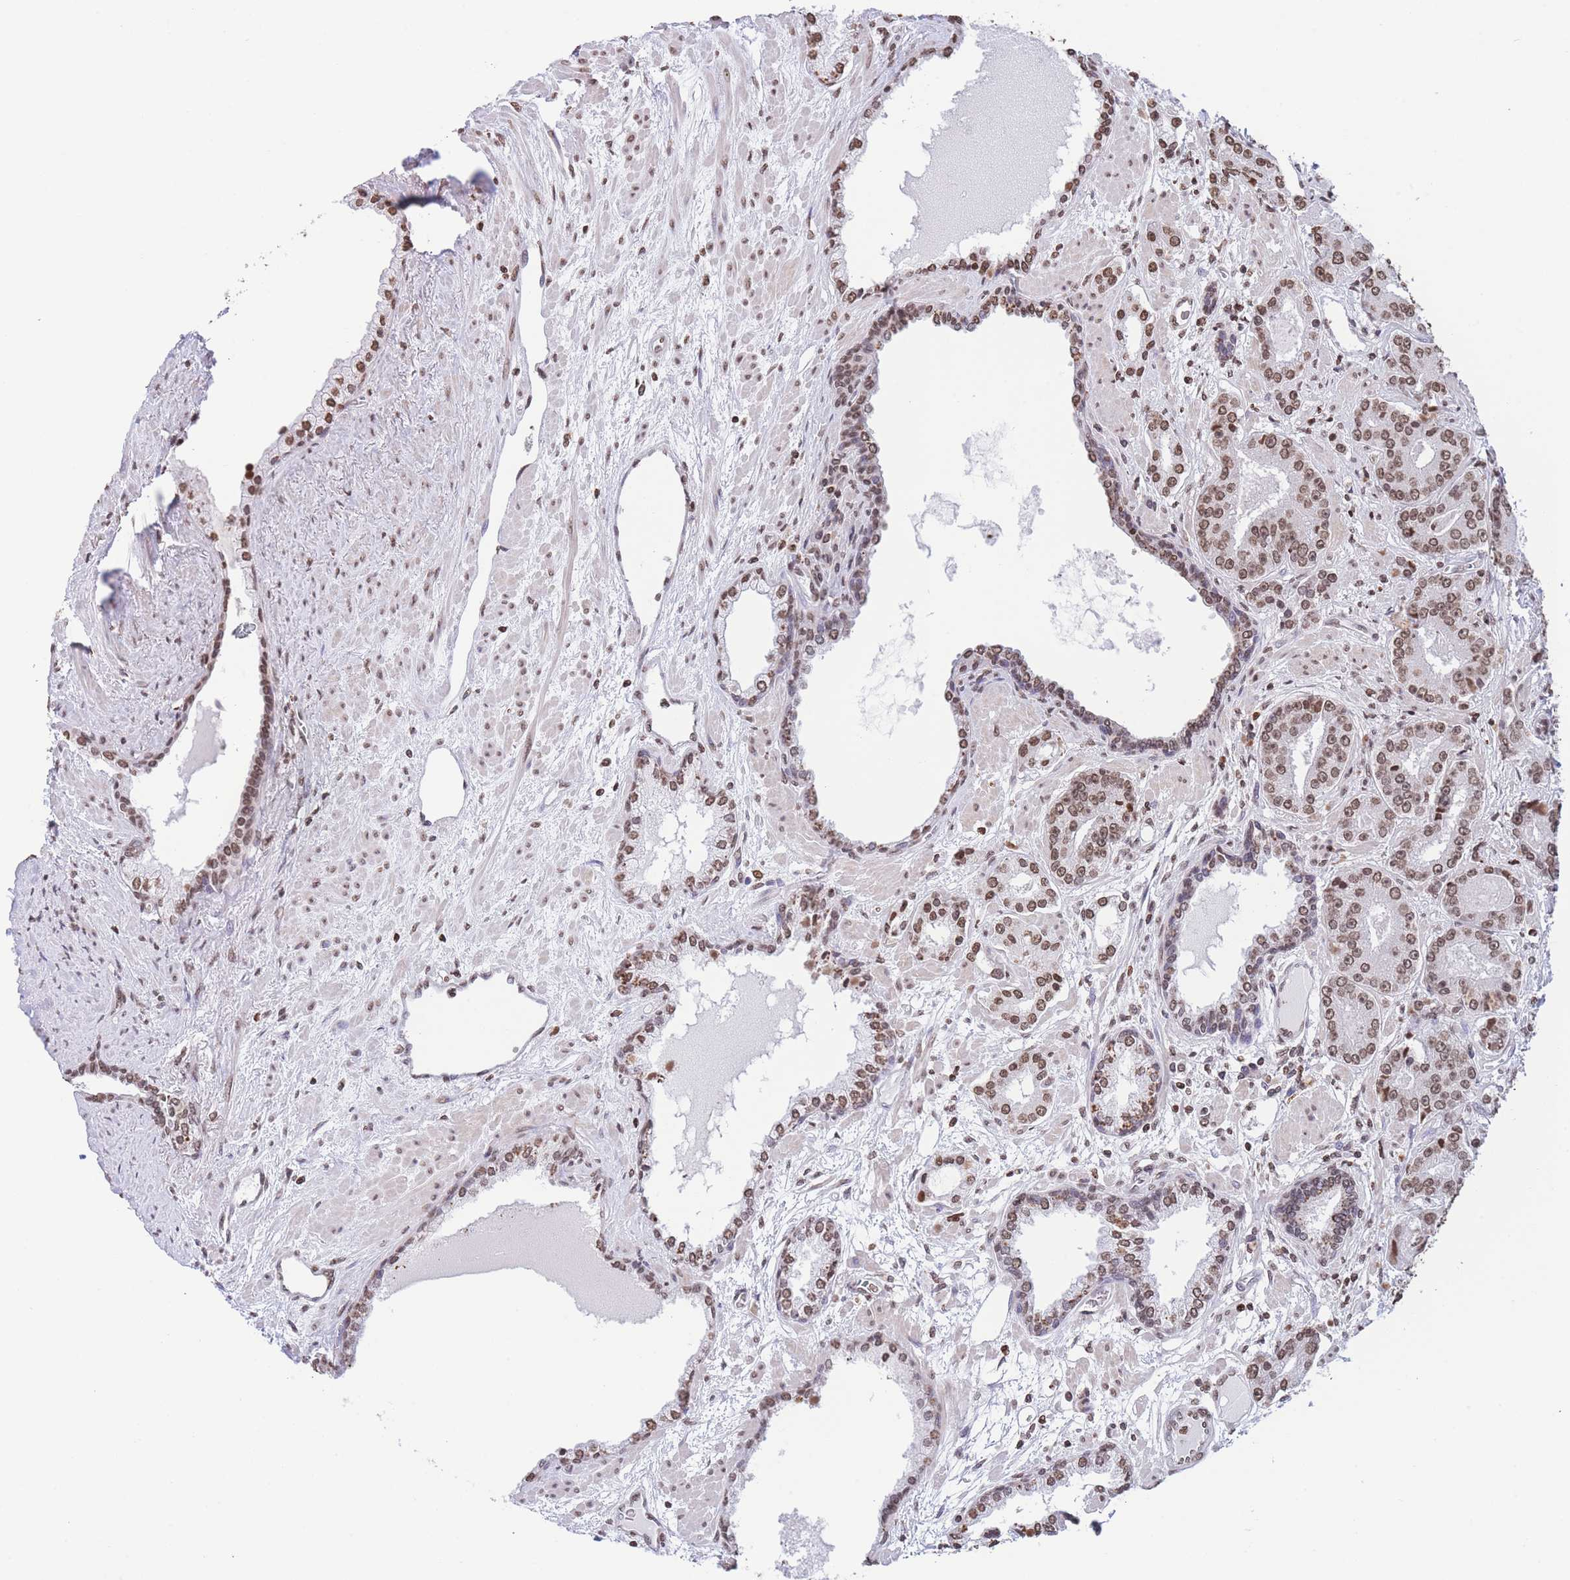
{"staining": {"intensity": "moderate", "quantity": ">75%", "location": "nuclear"}, "tissue": "prostate cancer", "cell_type": "Tumor cells", "image_type": "cancer", "snomed": [{"axis": "morphology", "description": "Adenocarcinoma, High grade"}, {"axis": "topography", "description": "Prostate"}], "caption": "Immunohistochemical staining of human prostate cancer shows medium levels of moderate nuclear protein expression in about >75% of tumor cells.", "gene": "H2BC11", "patient": {"sex": "male", "age": 71}}